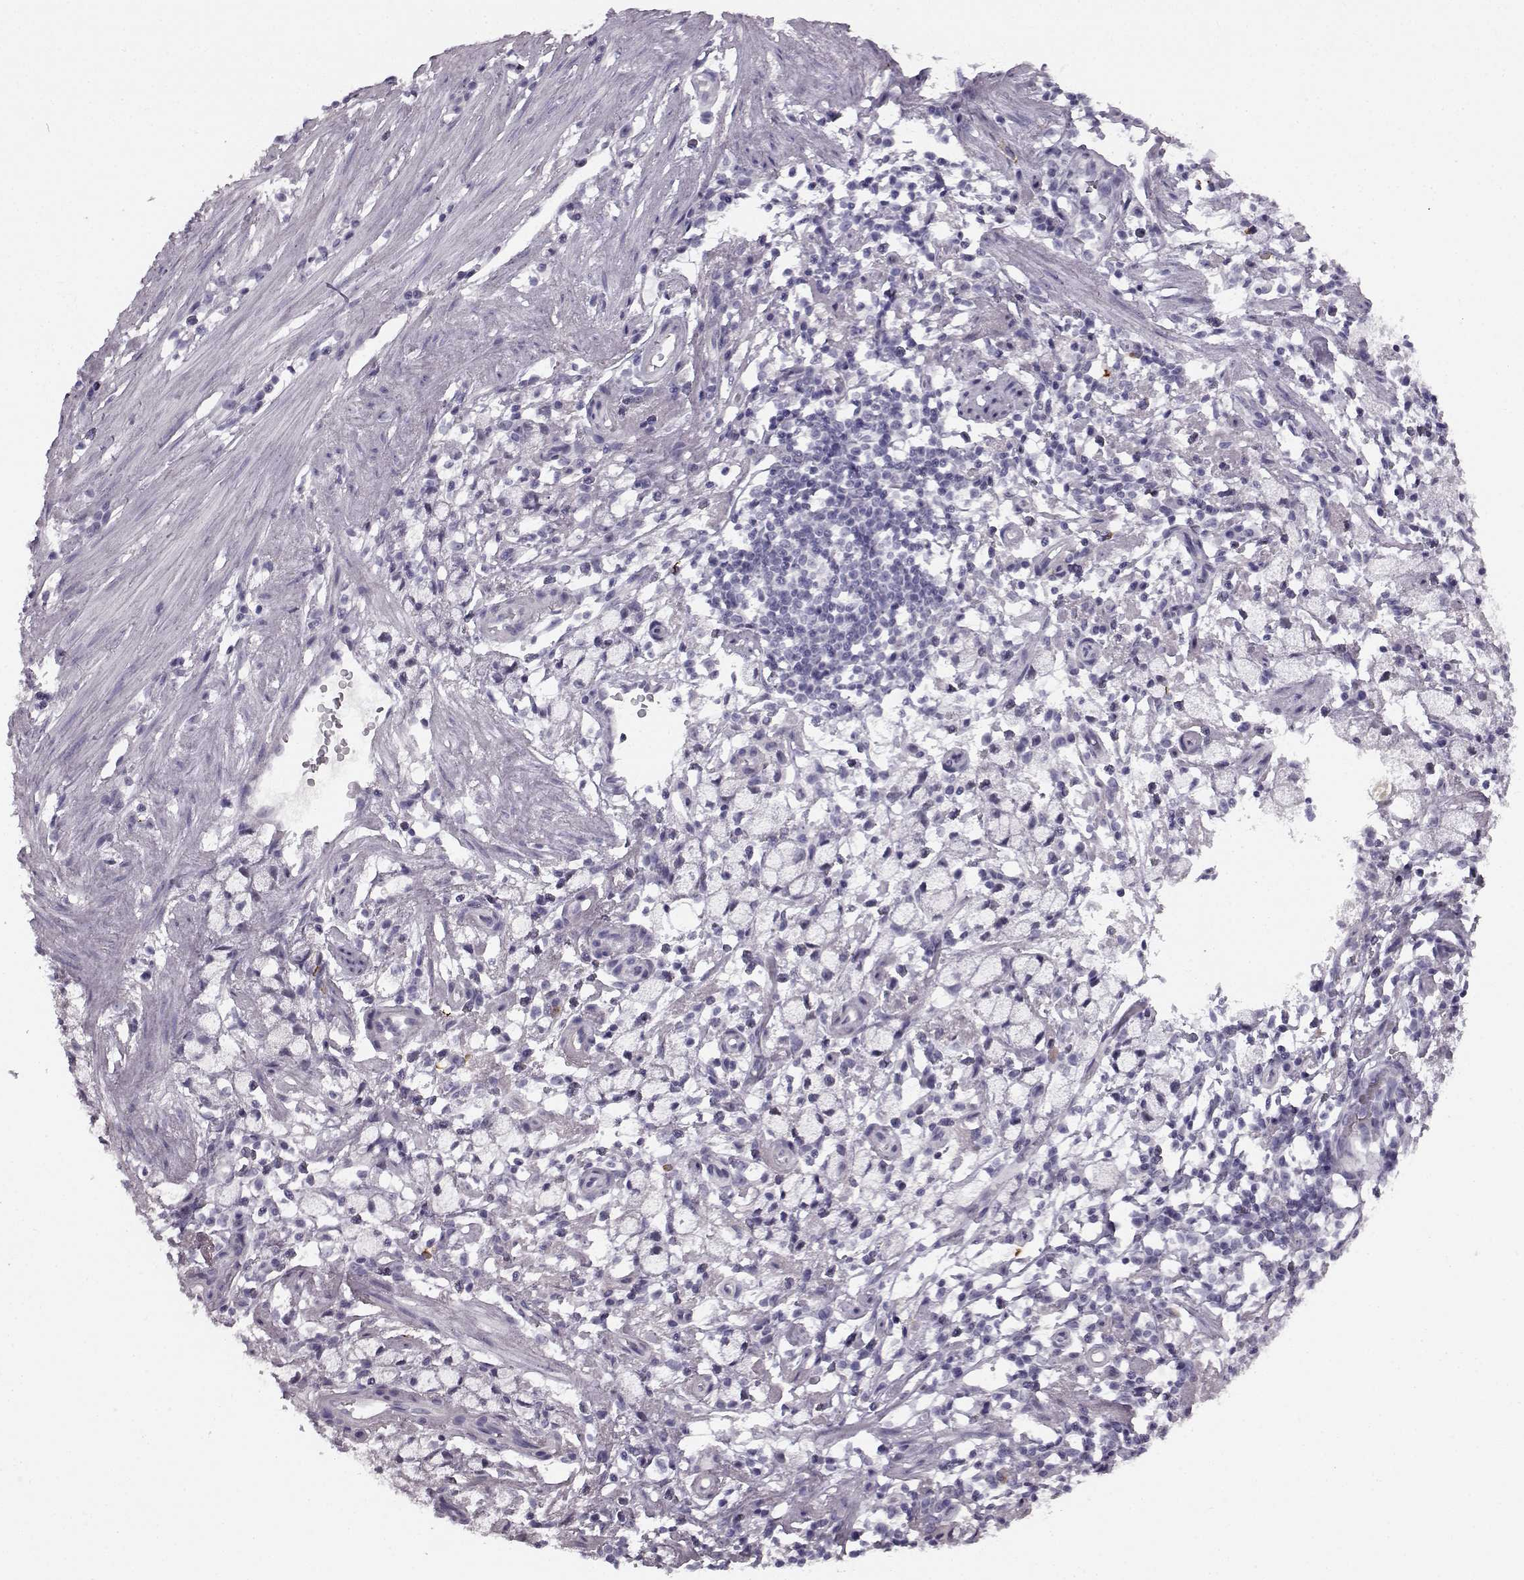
{"staining": {"intensity": "negative", "quantity": "none", "location": "none"}, "tissue": "stomach cancer", "cell_type": "Tumor cells", "image_type": "cancer", "snomed": [{"axis": "morphology", "description": "Adenocarcinoma, NOS"}, {"axis": "topography", "description": "Stomach"}], "caption": "This histopathology image is of stomach cancer (adenocarcinoma) stained with immunohistochemistry (IHC) to label a protein in brown with the nuclei are counter-stained blue. There is no positivity in tumor cells. The staining was performed using DAB to visualize the protein expression in brown, while the nuclei were stained in blue with hematoxylin (Magnification: 20x).", "gene": "PRPH2", "patient": {"sex": "male", "age": 58}}